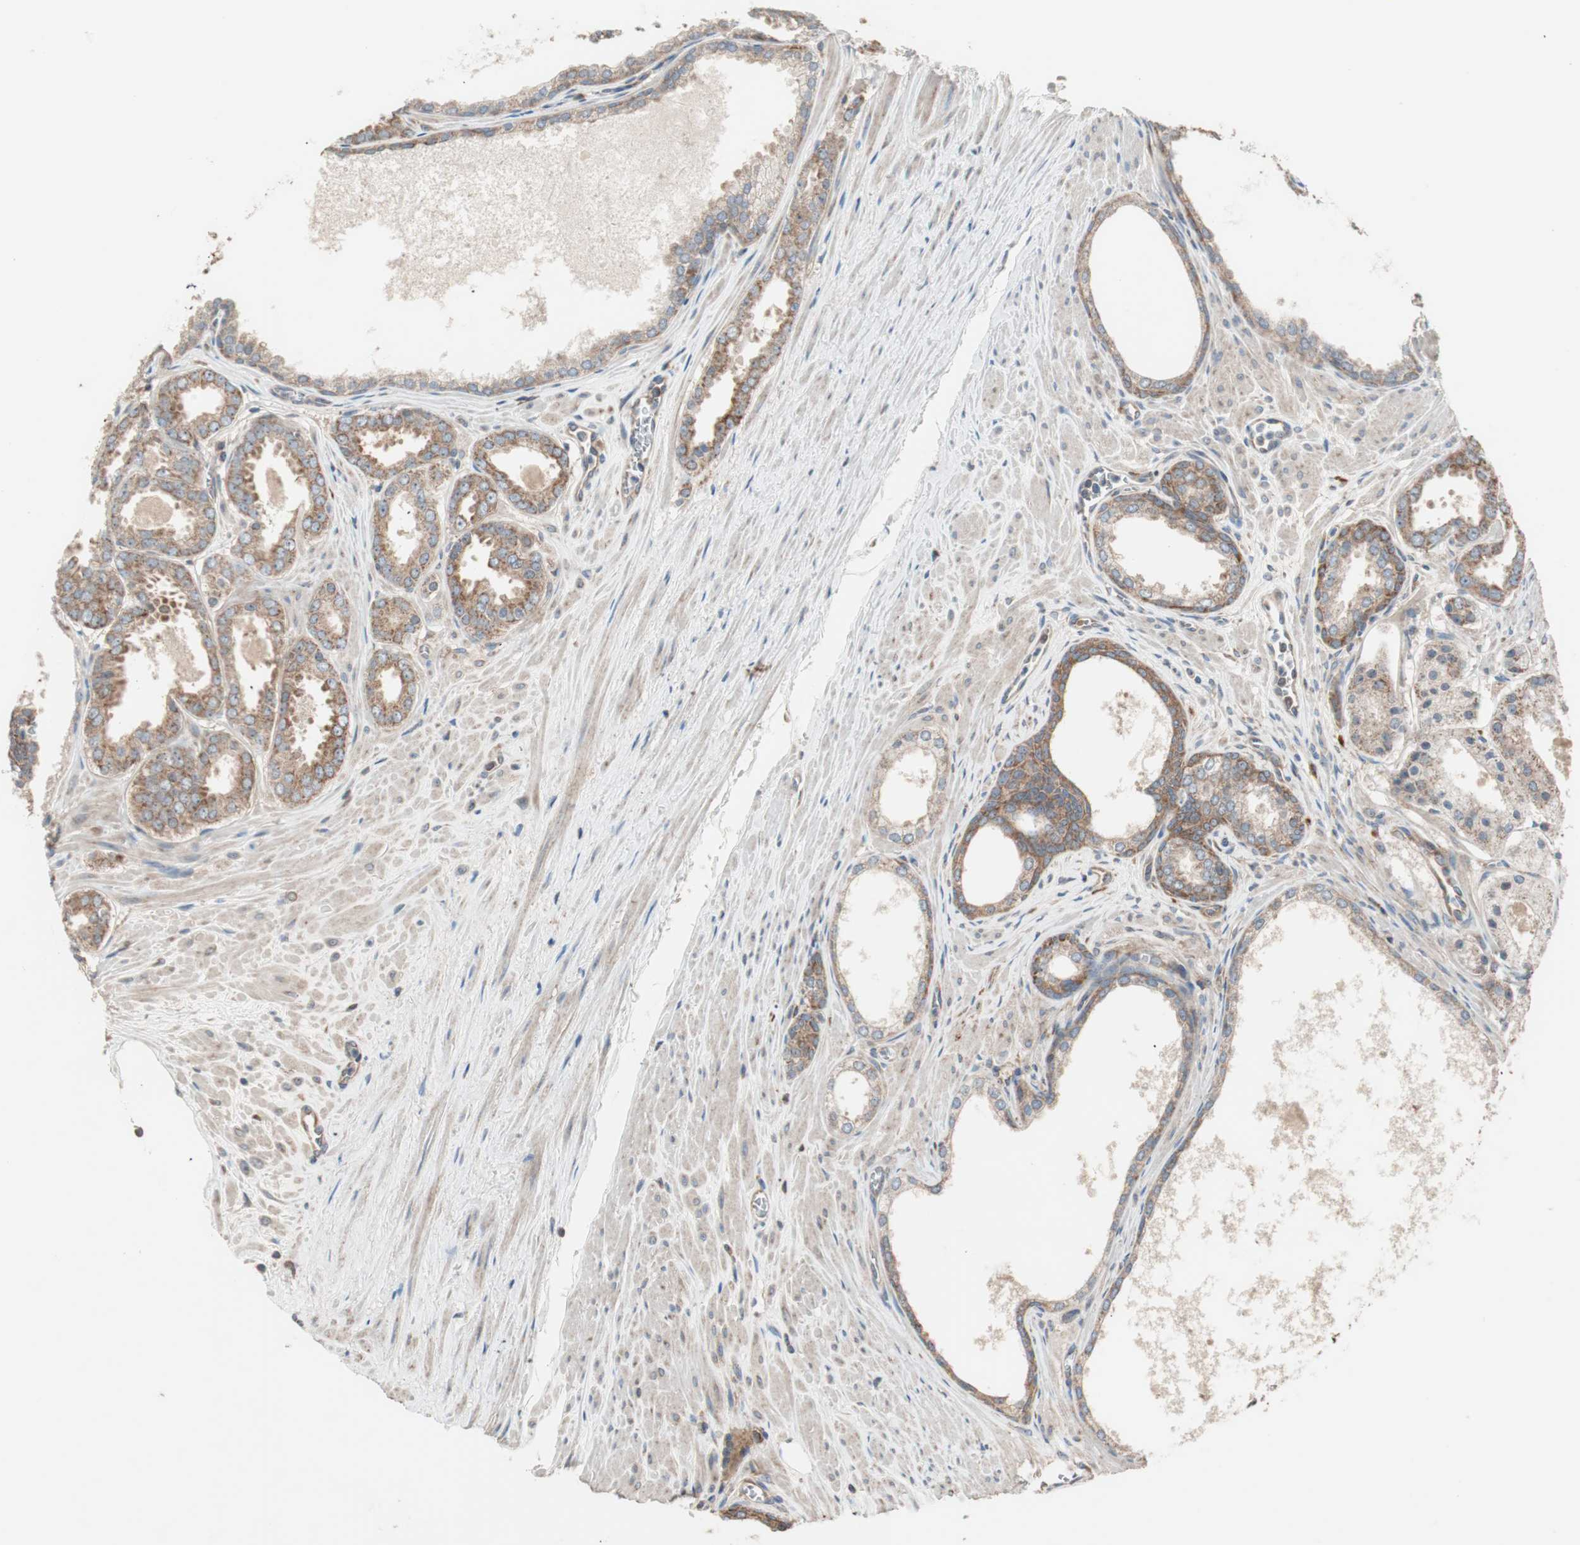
{"staining": {"intensity": "strong", "quantity": ">75%", "location": "cytoplasmic/membranous"}, "tissue": "prostate cancer", "cell_type": "Tumor cells", "image_type": "cancer", "snomed": [{"axis": "morphology", "description": "Adenocarcinoma, Low grade"}, {"axis": "topography", "description": "Prostate"}], "caption": "The photomicrograph reveals immunohistochemical staining of prostate cancer. There is strong cytoplasmic/membranous expression is seen in approximately >75% of tumor cells. (IHC, brightfield microscopy, high magnification).", "gene": "CC2D1A", "patient": {"sex": "male", "age": 57}}